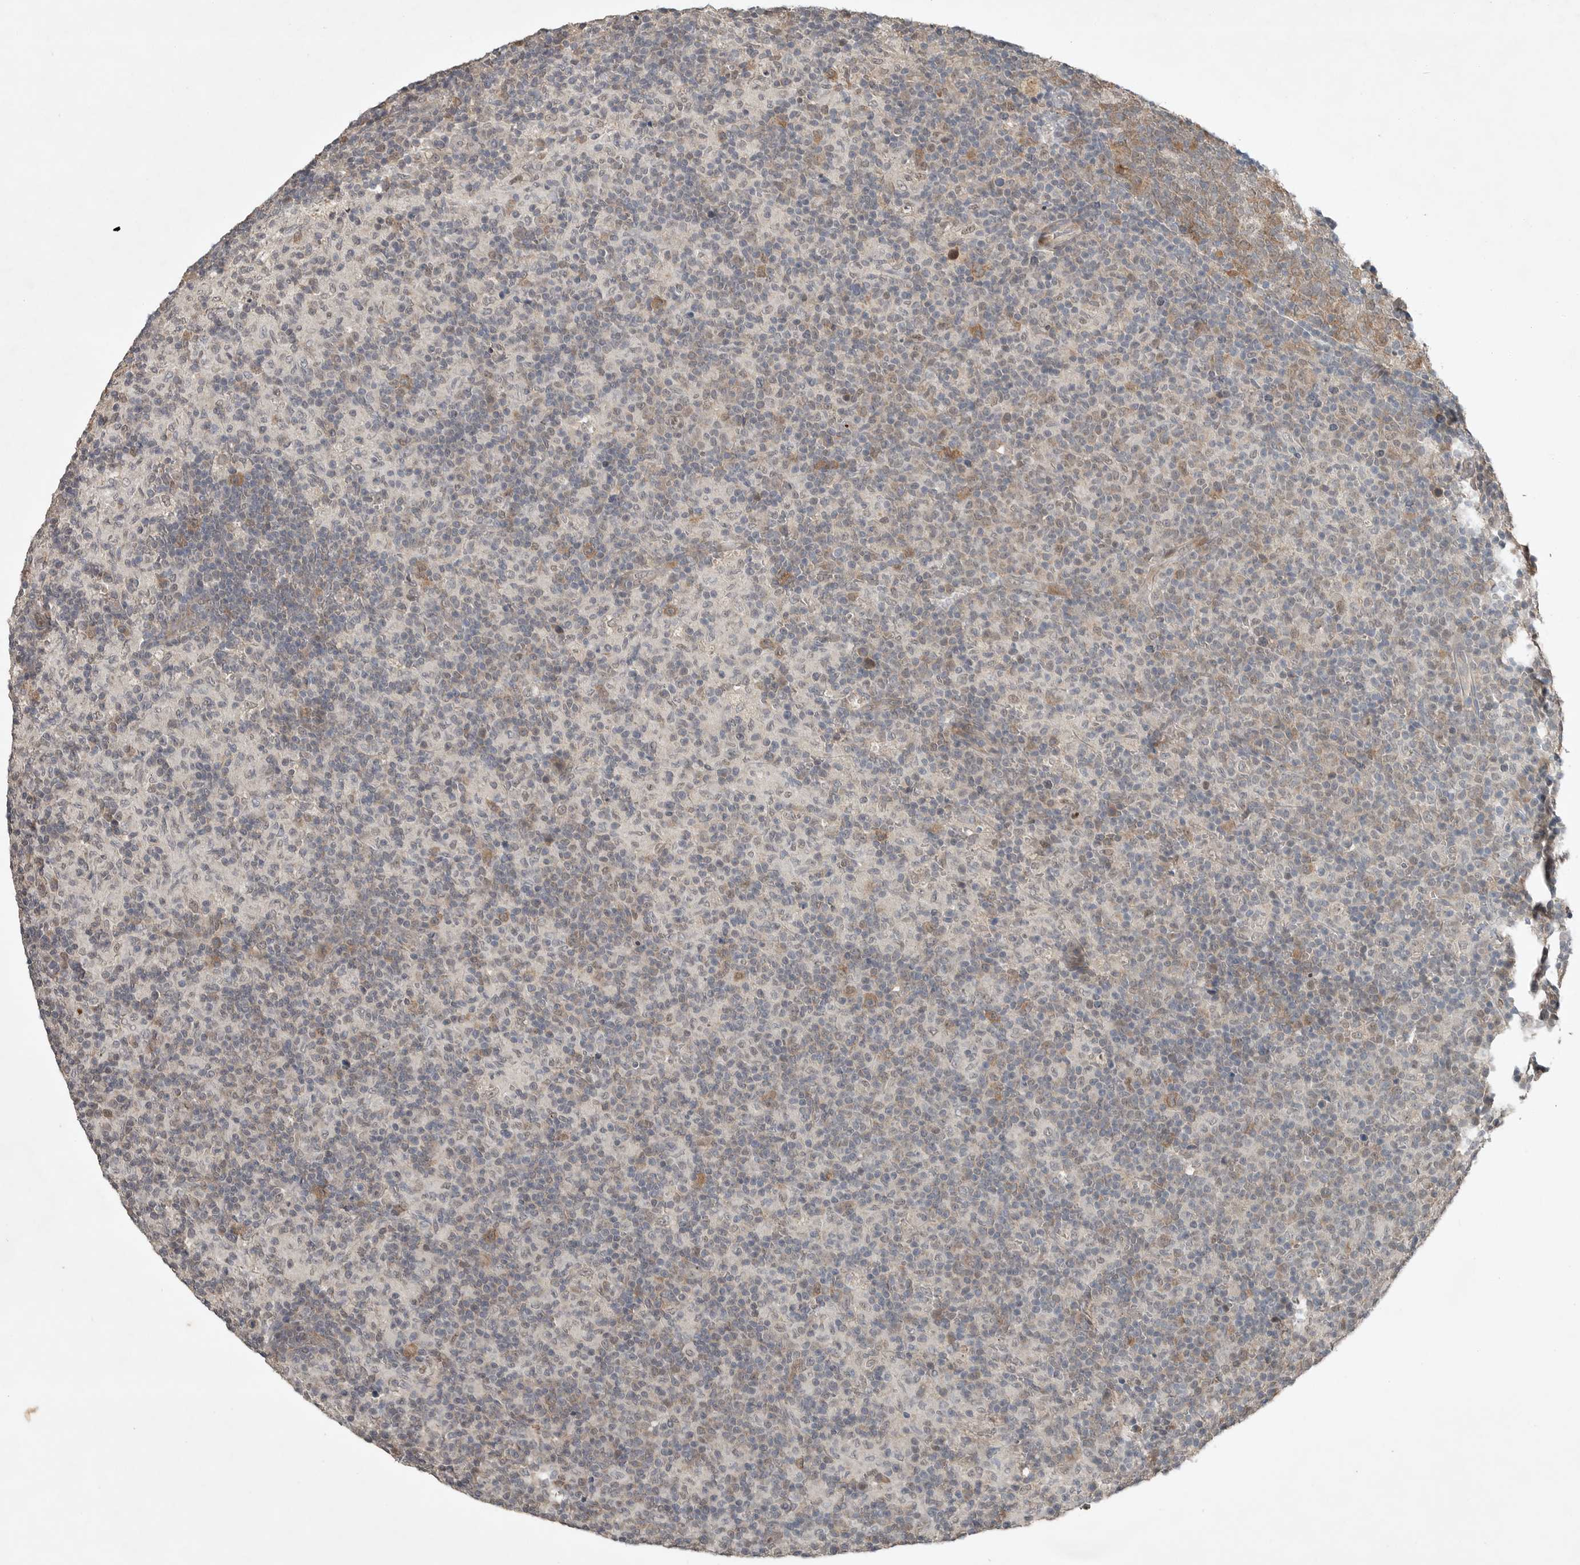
{"staining": {"intensity": "moderate", "quantity": "25%-75%", "location": "cytoplasmic/membranous"}, "tissue": "lymph node", "cell_type": "Germinal center cells", "image_type": "normal", "snomed": [{"axis": "morphology", "description": "Normal tissue, NOS"}, {"axis": "morphology", "description": "Inflammation, NOS"}, {"axis": "topography", "description": "Lymph node"}], "caption": "This image demonstrates IHC staining of normal human lymph node, with medium moderate cytoplasmic/membranous positivity in about 25%-75% of germinal center cells.", "gene": "MFAP3L", "patient": {"sex": "male", "age": 55}}